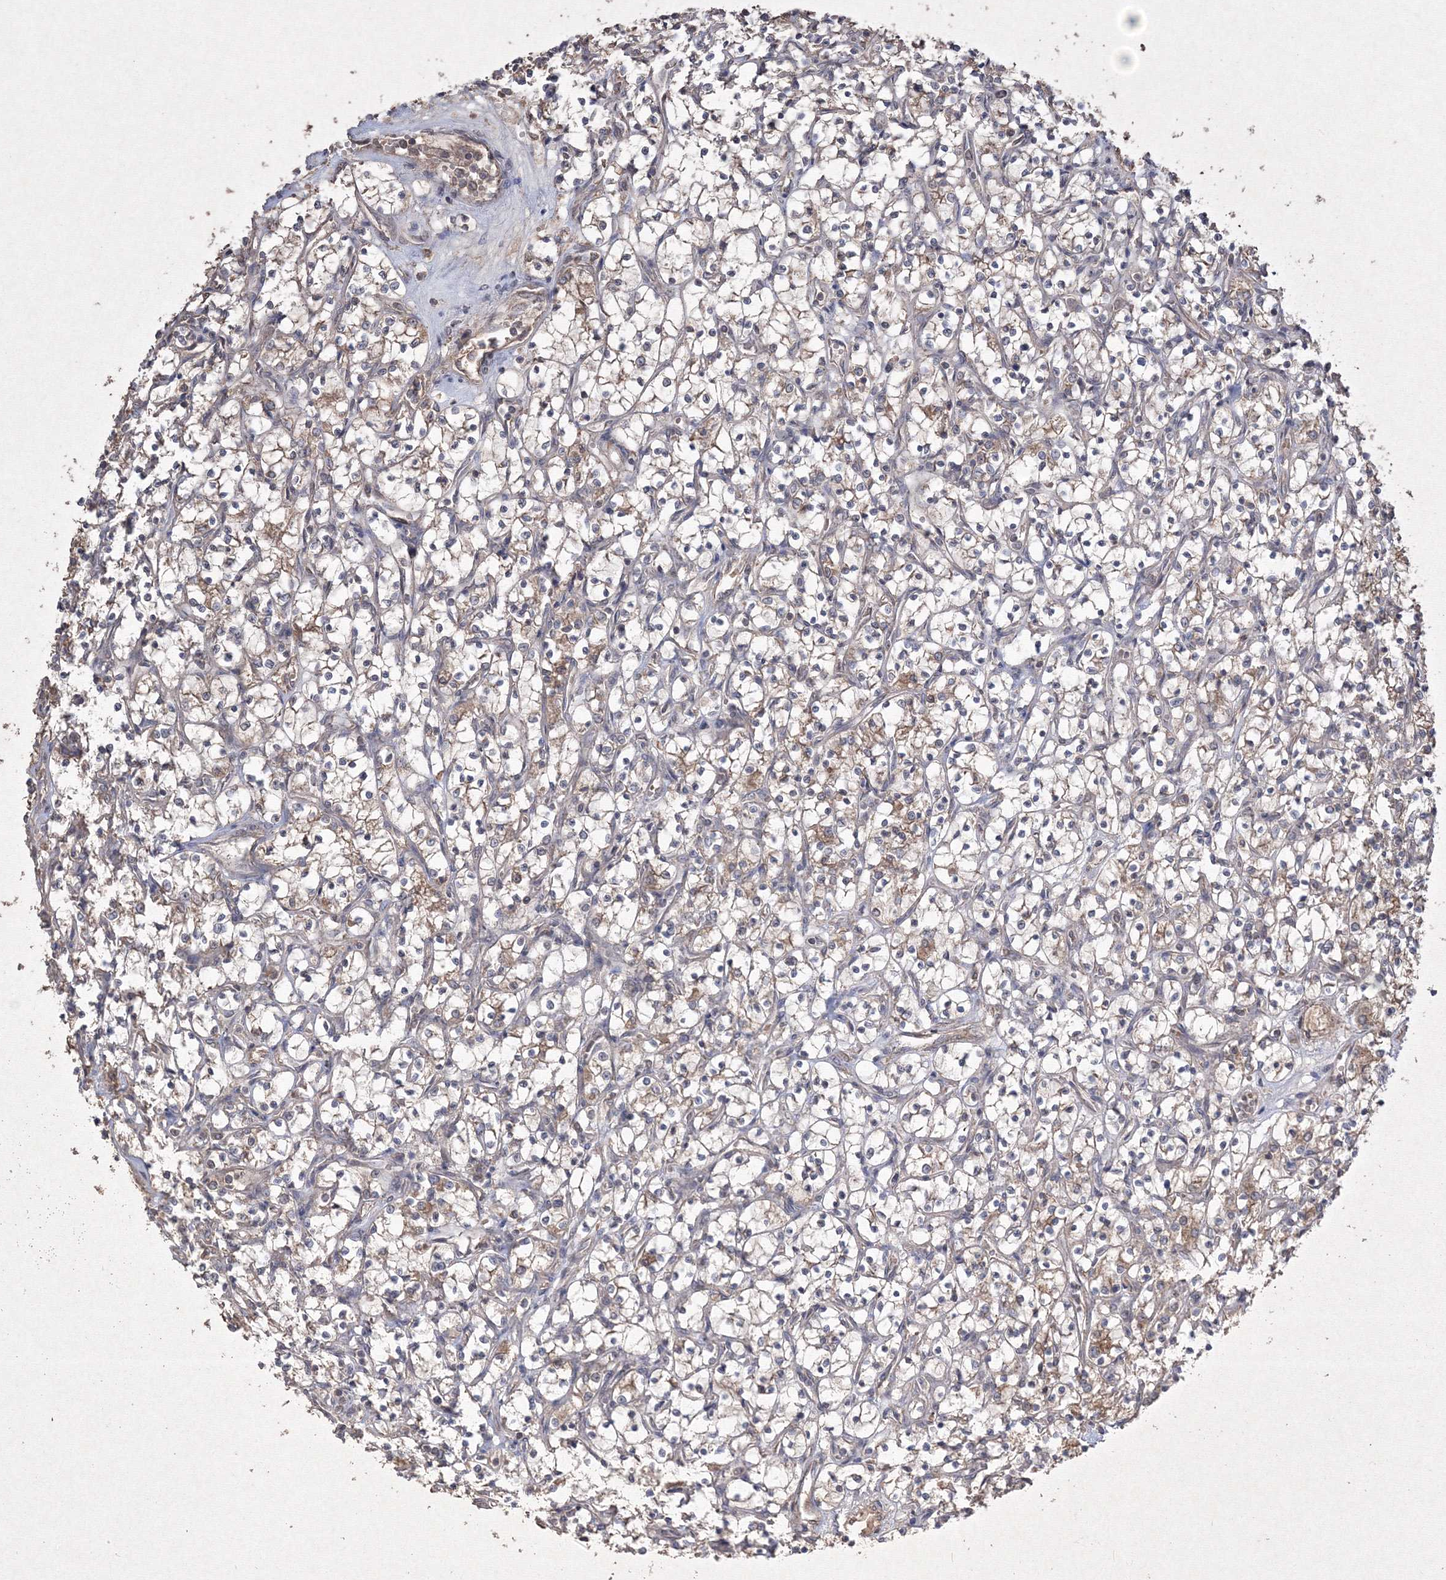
{"staining": {"intensity": "weak", "quantity": "25%-75%", "location": "cytoplasmic/membranous"}, "tissue": "renal cancer", "cell_type": "Tumor cells", "image_type": "cancer", "snomed": [{"axis": "morphology", "description": "Adenocarcinoma, NOS"}, {"axis": "topography", "description": "Kidney"}], "caption": "A brown stain labels weak cytoplasmic/membranous staining of a protein in human adenocarcinoma (renal) tumor cells.", "gene": "GRSF1", "patient": {"sex": "female", "age": 69}}